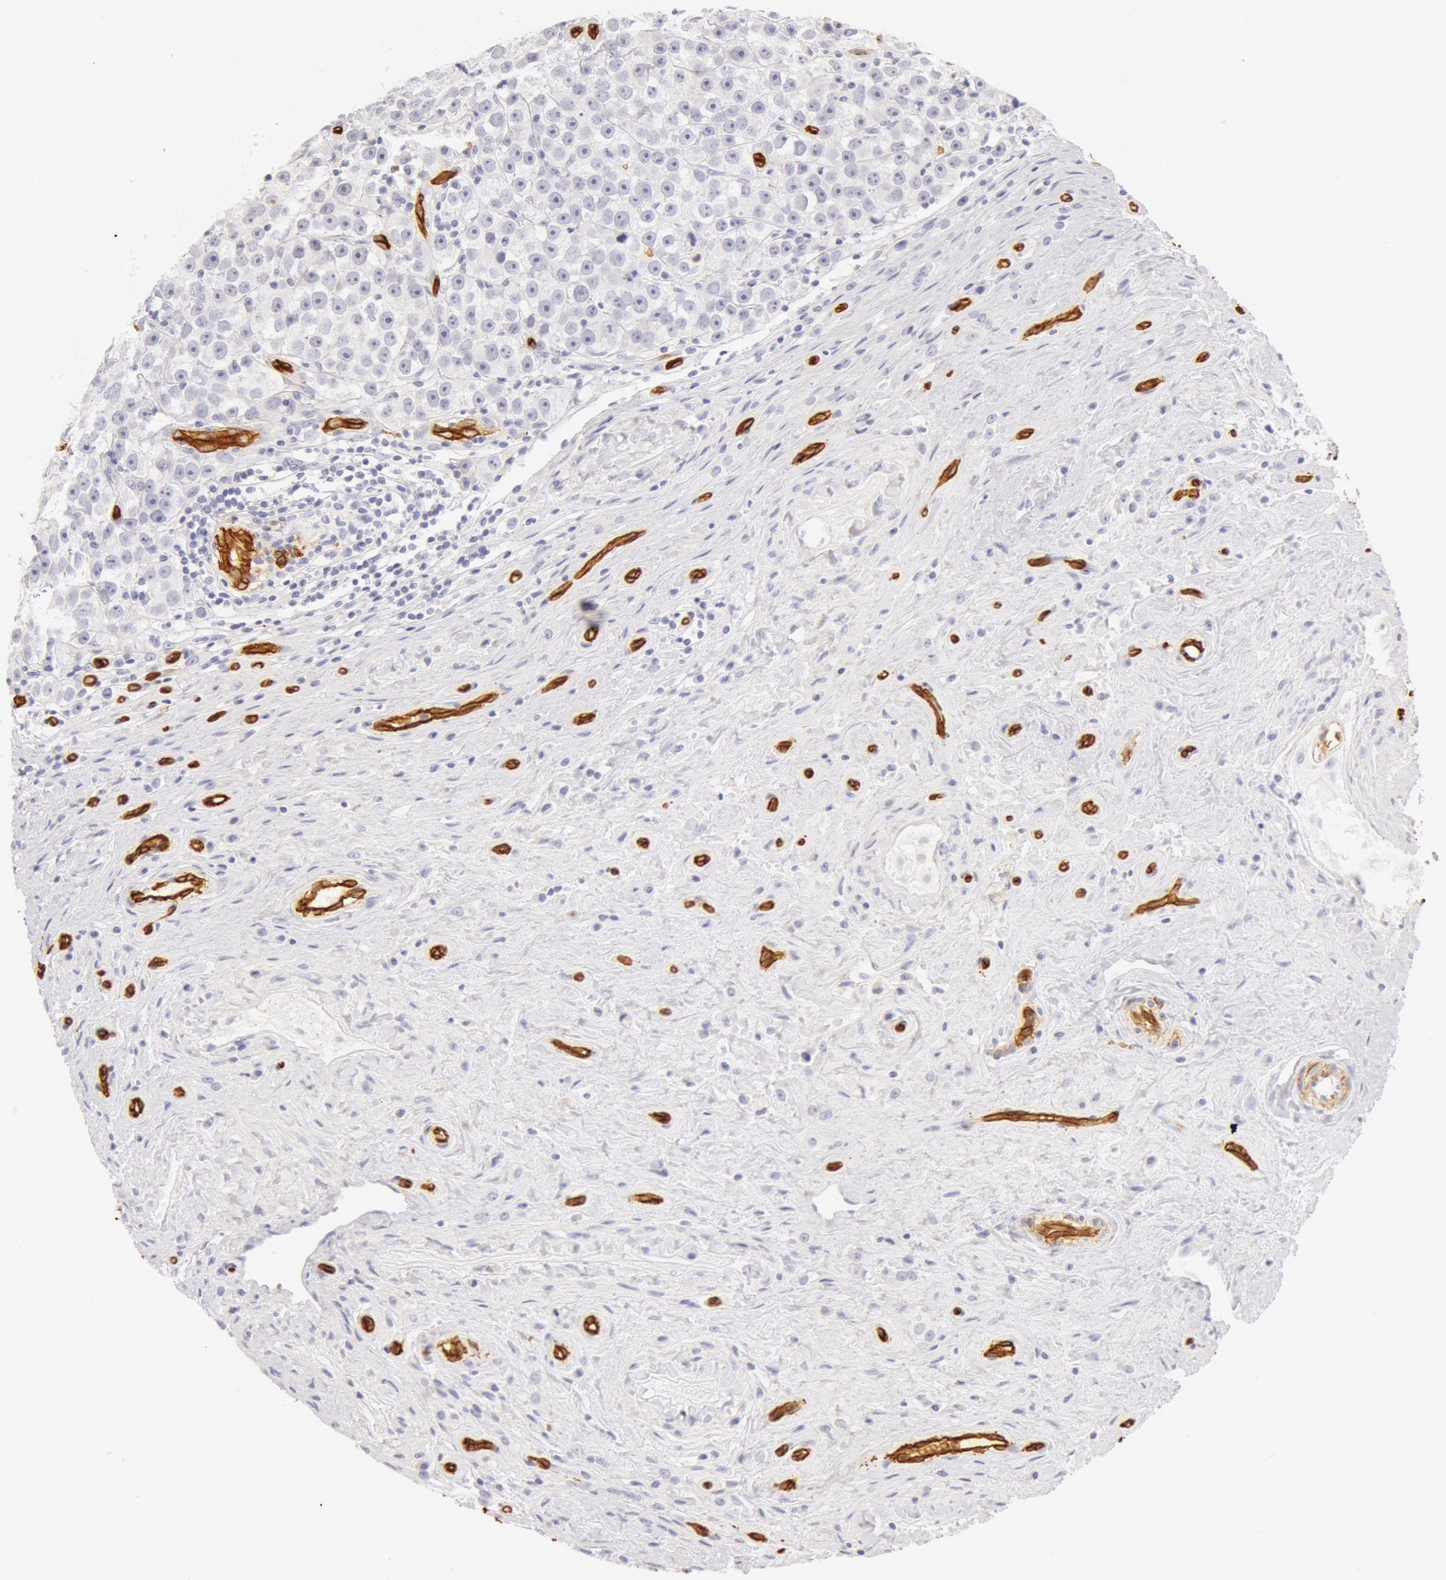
{"staining": {"intensity": "negative", "quantity": "none", "location": "none"}, "tissue": "testis cancer", "cell_type": "Tumor cells", "image_type": "cancer", "snomed": [{"axis": "morphology", "description": "Seminoma, NOS"}, {"axis": "topography", "description": "Testis"}], "caption": "Immunohistochemistry of seminoma (testis) shows no positivity in tumor cells.", "gene": "AQP1", "patient": {"sex": "male", "age": 32}}